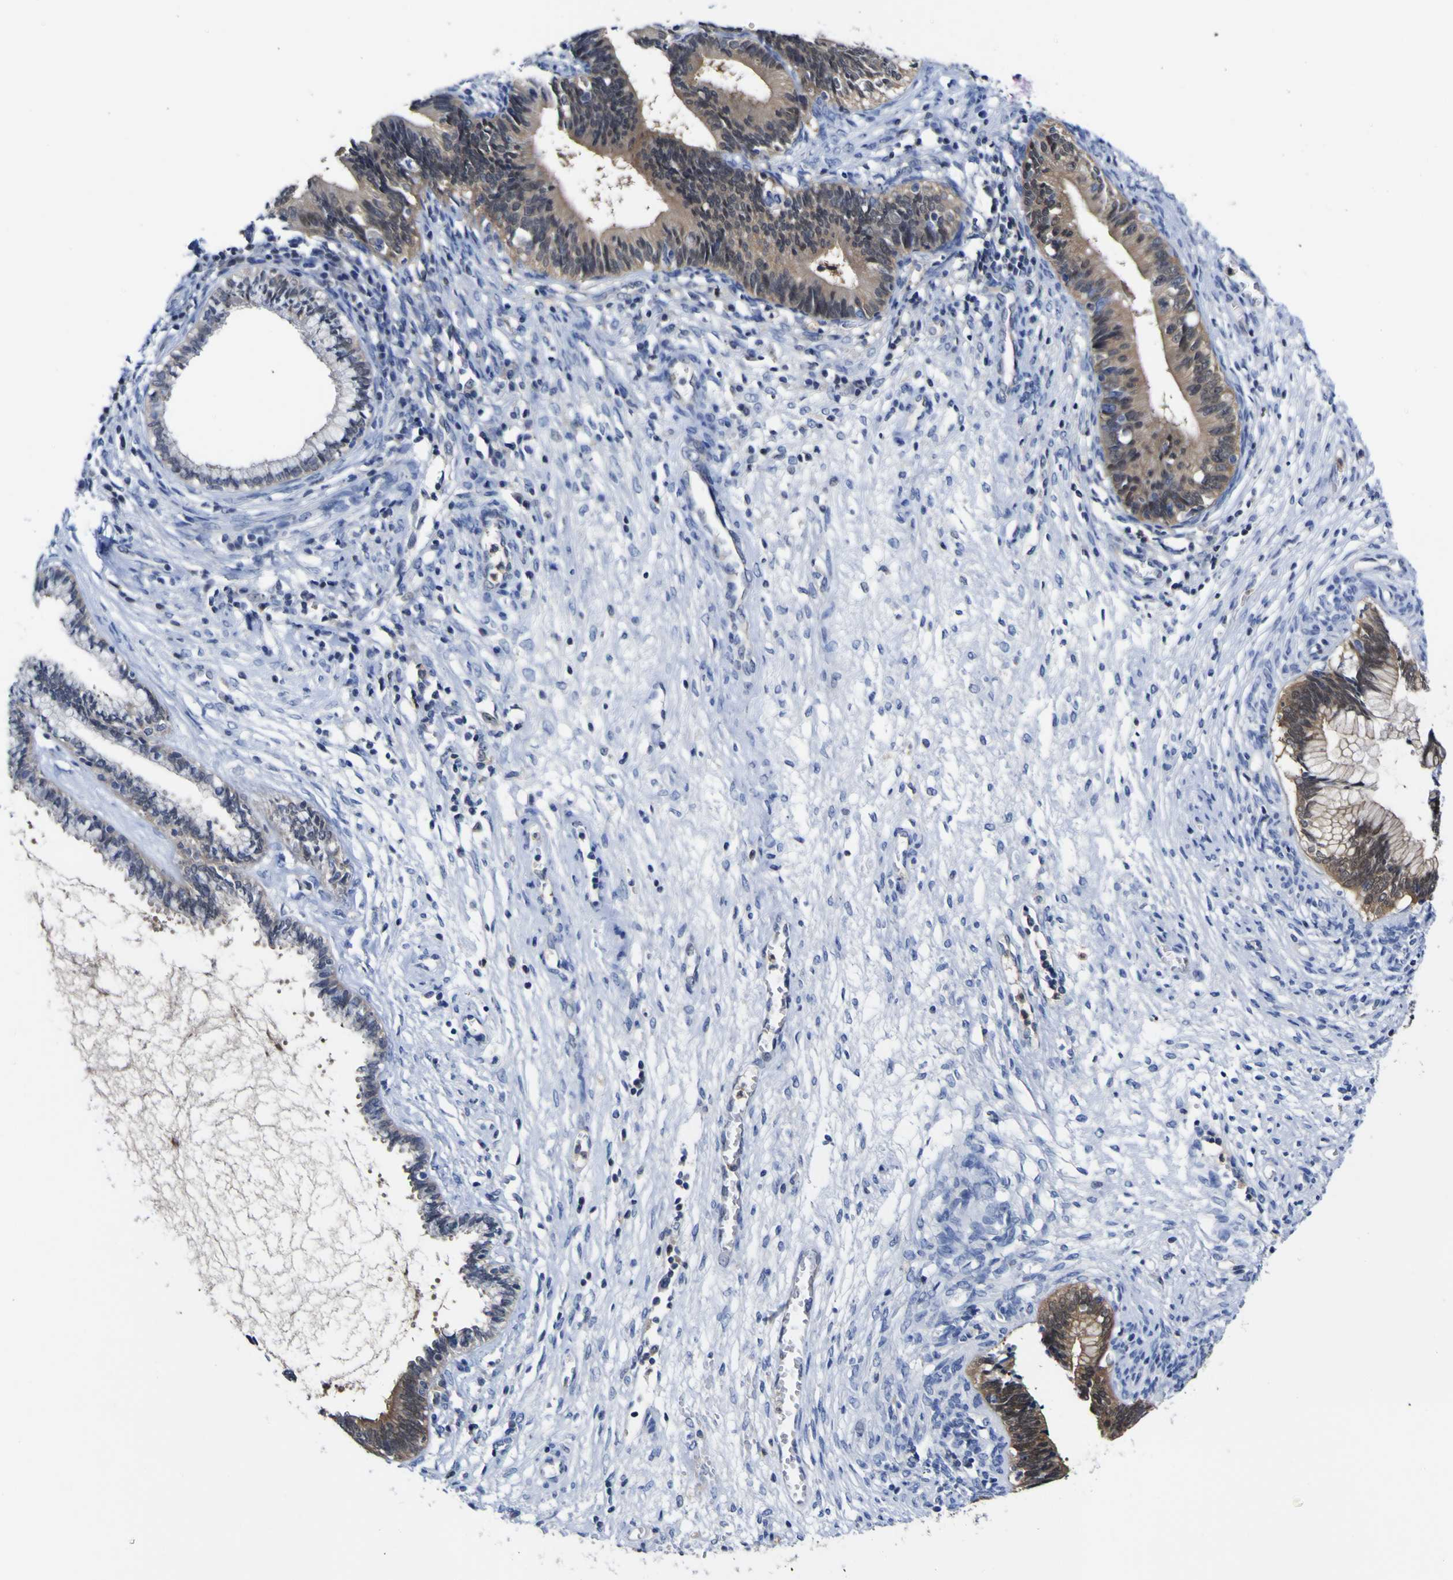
{"staining": {"intensity": "moderate", "quantity": ">75%", "location": "cytoplasmic/membranous"}, "tissue": "cervical cancer", "cell_type": "Tumor cells", "image_type": "cancer", "snomed": [{"axis": "morphology", "description": "Adenocarcinoma, NOS"}, {"axis": "topography", "description": "Cervix"}], "caption": "The photomicrograph exhibits staining of cervical cancer, revealing moderate cytoplasmic/membranous protein positivity (brown color) within tumor cells.", "gene": "CASP6", "patient": {"sex": "female", "age": 44}}